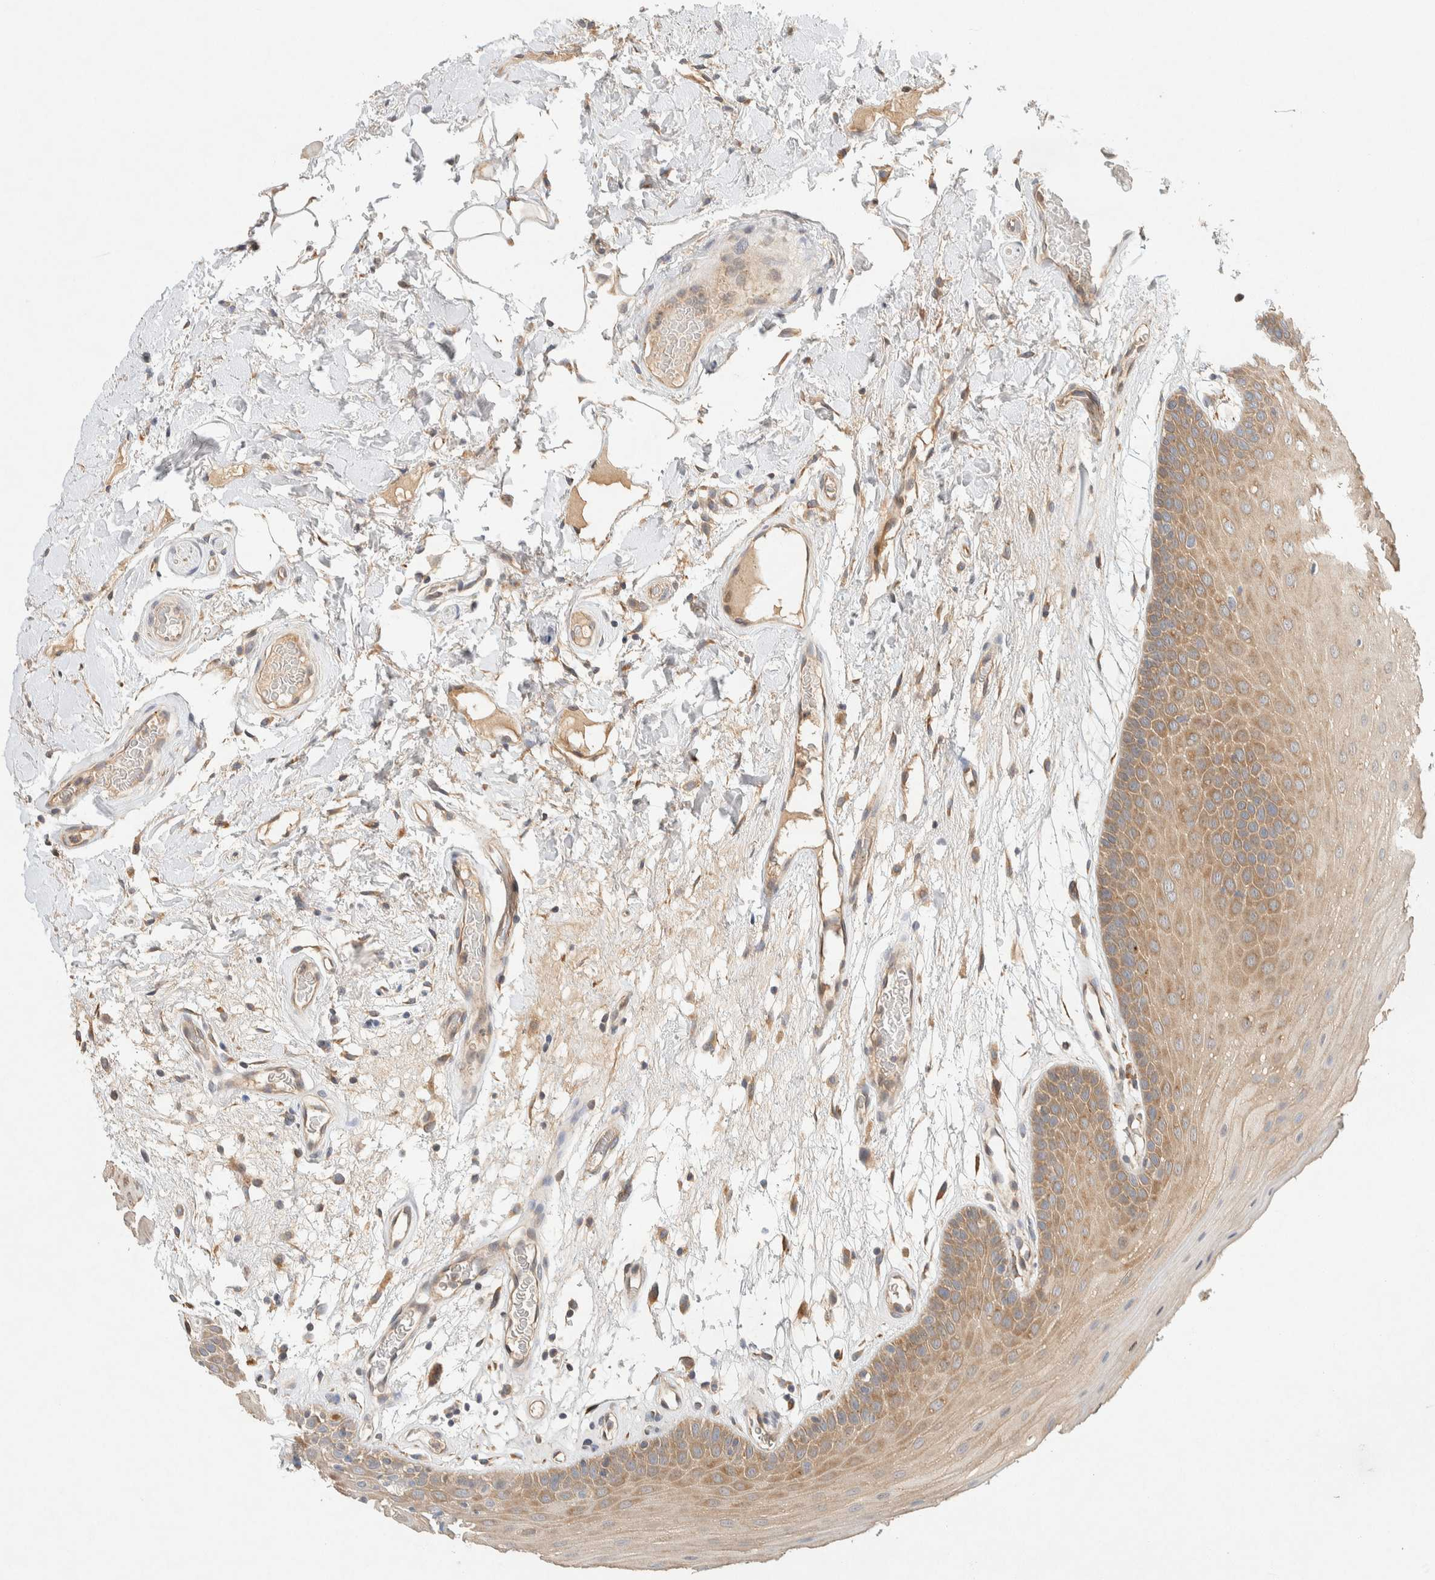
{"staining": {"intensity": "moderate", "quantity": "25%-75%", "location": "cytoplasmic/membranous"}, "tissue": "oral mucosa", "cell_type": "Squamous epithelial cells", "image_type": "normal", "snomed": [{"axis": "morphology", "description": "Normal tissue, NOS"}, {"axis": "morphology", "description": "Squamous cell carcinoma, NOS"}, {"axis": "topography", "description": "Oral tissue"}, {"axis": "topography", "description": "Head-Neck"}], "caption": "This micrograph demonstrates normal oral mucosa stained with IHC to label a protein in brown. The cytoplasmic/membranous of squamous epithelial cells show moderate positivity for the protein. Nuclei are counter-stained blue.", "gene": "PXK", "patient": {"sex": "male", "age": 71}}